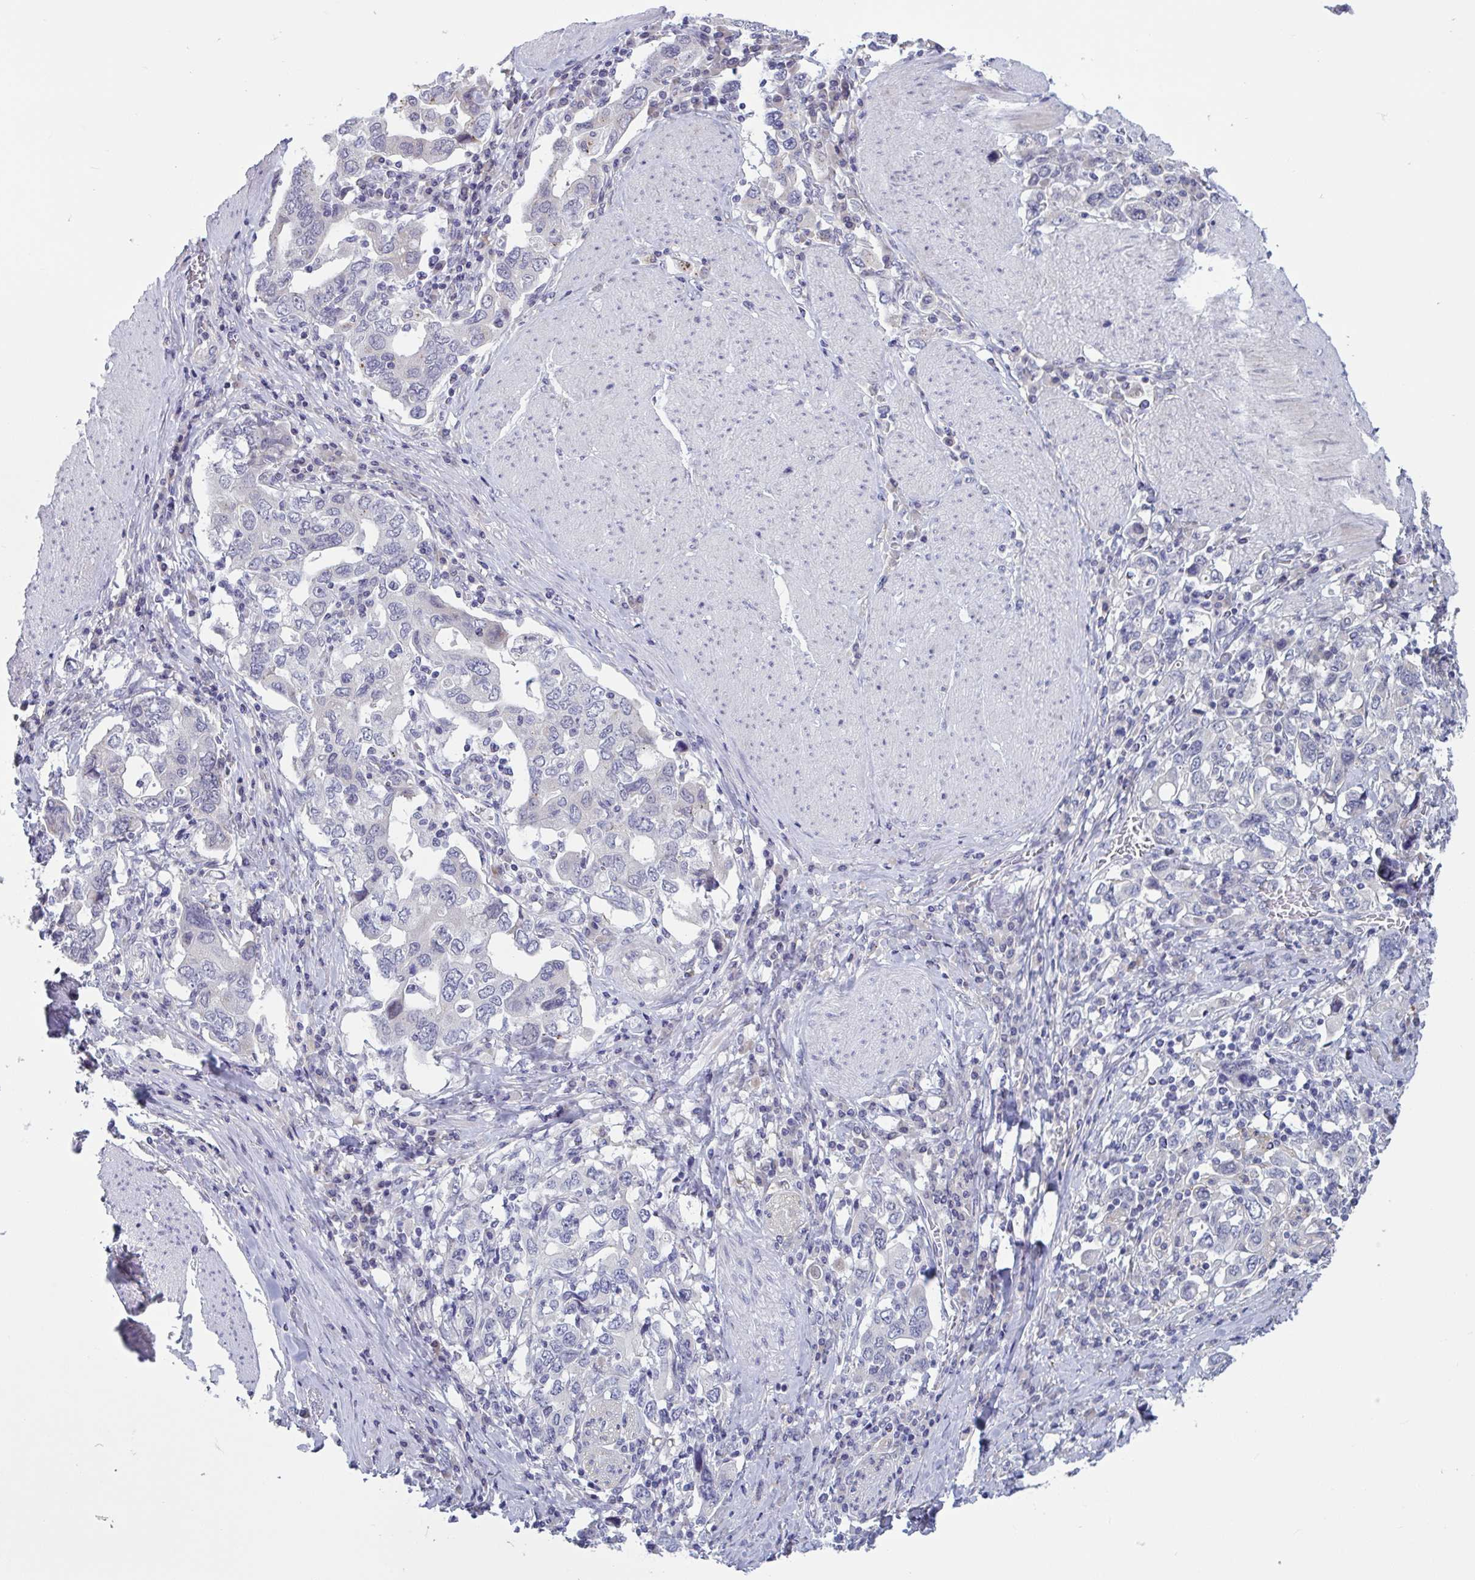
{"staining": {"intensity": "negative", "quantity": "none", "location": "none"}, "tissue": "stomach cancer", "cell_type": "Tumor cells", "image_type": "cancer", "snomed": [{"axis": "morphology", "description": "Adenocarcinoma, NOS"}, {"axis": "topography", "description": "Stomach, upper"}, {"axis": "topography", "description": "Stomach"}], "caption": "Immunohistochemistry image of neoplastic tissue: human stomach adenocarcinoma stained with DAB (3,3'-diaminobenzidine) shows no significant protein expression in tumor cells.", "gene": "TCEAL8", "patient": {"sex": "male", "age": 62}}